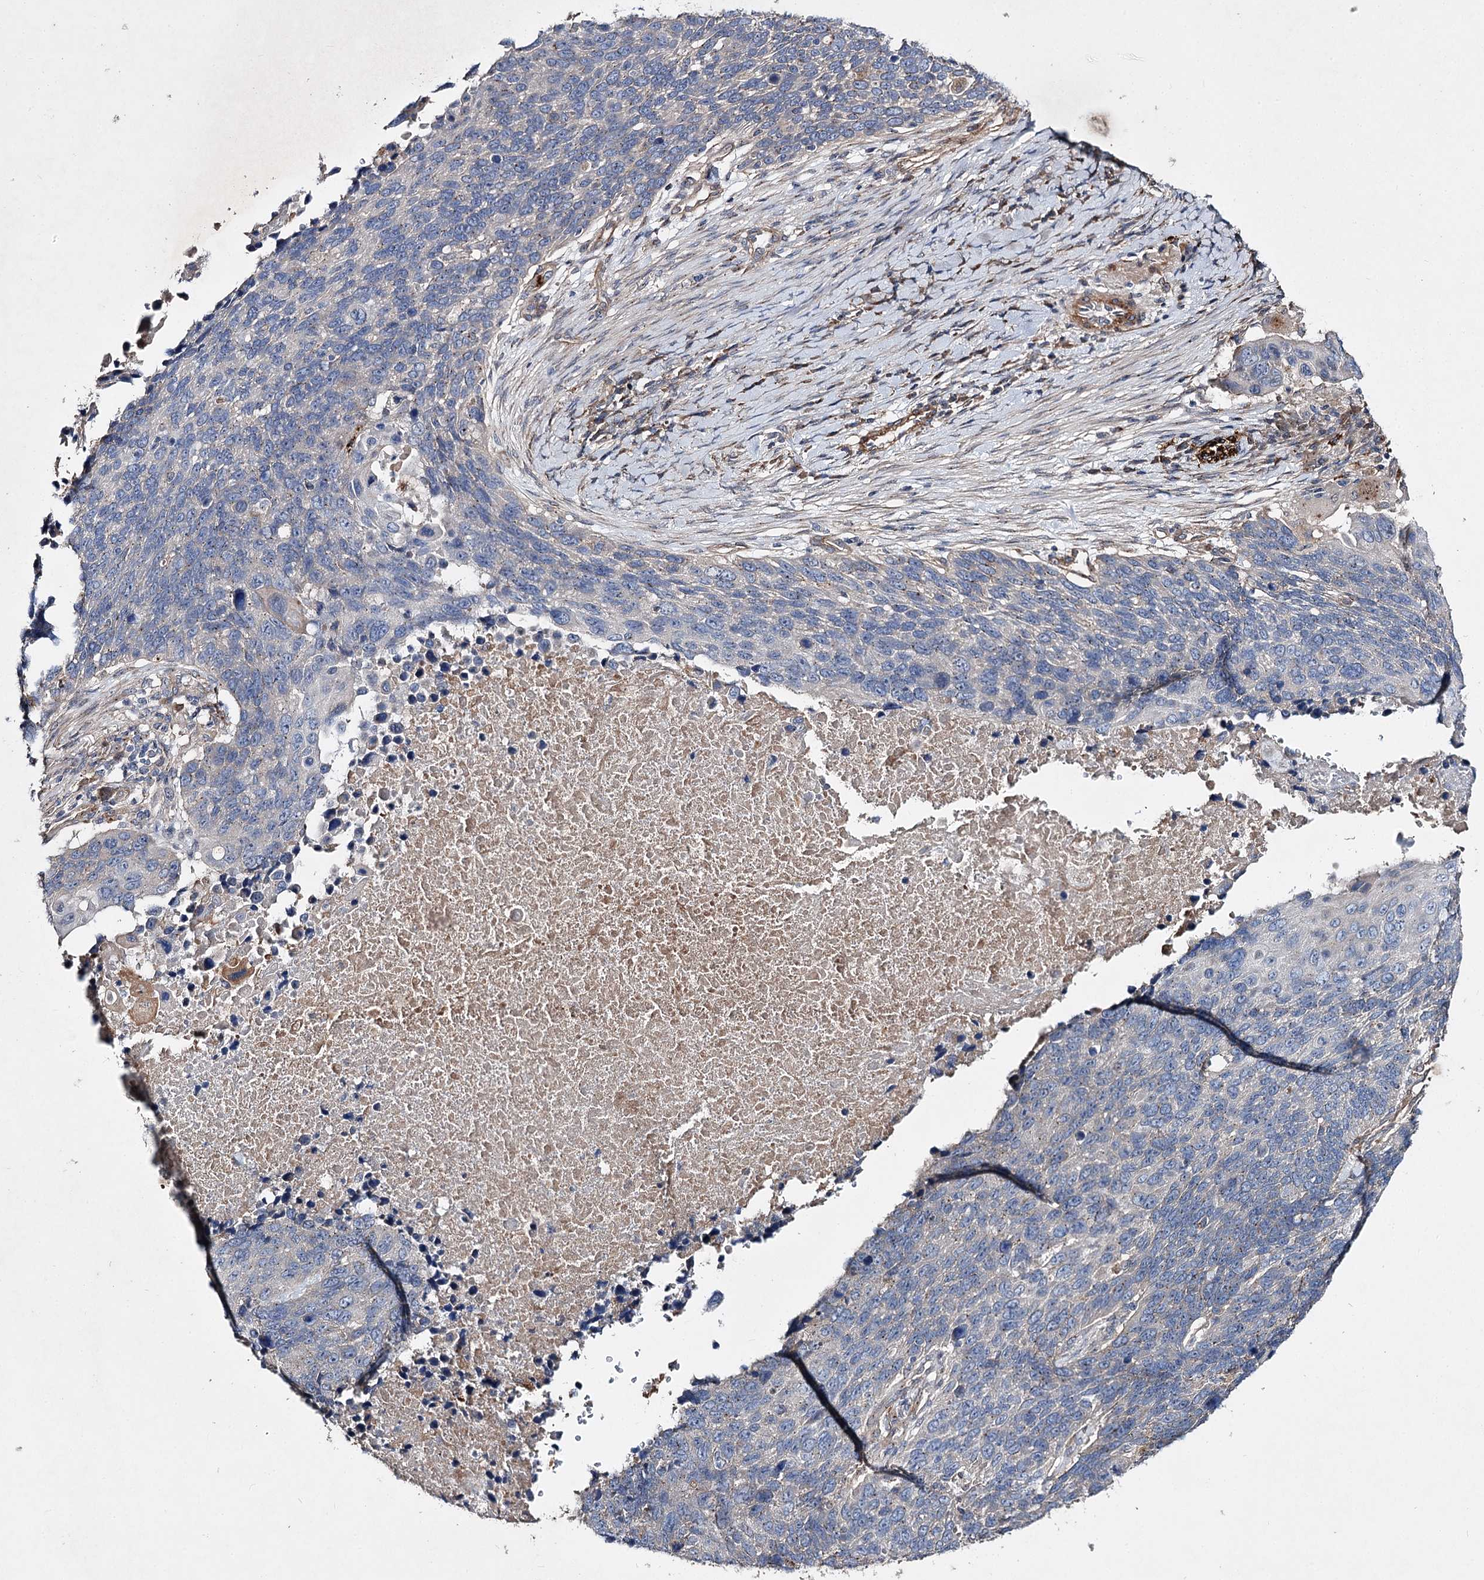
{"staining": {"intensity": "negative", "quantity": "none", "location": "none"}, "tissue": "lung cancer", "cell_type": "Tumor cells", "image_type": "cancer", "snomed": [{"axis": "morphology", "description": "Normal tissue, NOS"}, {"axis": "morphology", "description": "Squamous cell carcinoma, NOS"}, {"axis": "topography", "description": "Lymph node"}, {"axis": "topography", "description": "Lung"}], "caption": "Tumor cells are negative for brown protein staining in lung cancer (squamous cell carcinoma).", "gene": "MINDY3", "patient": {"sex": "male", "age": 66}}